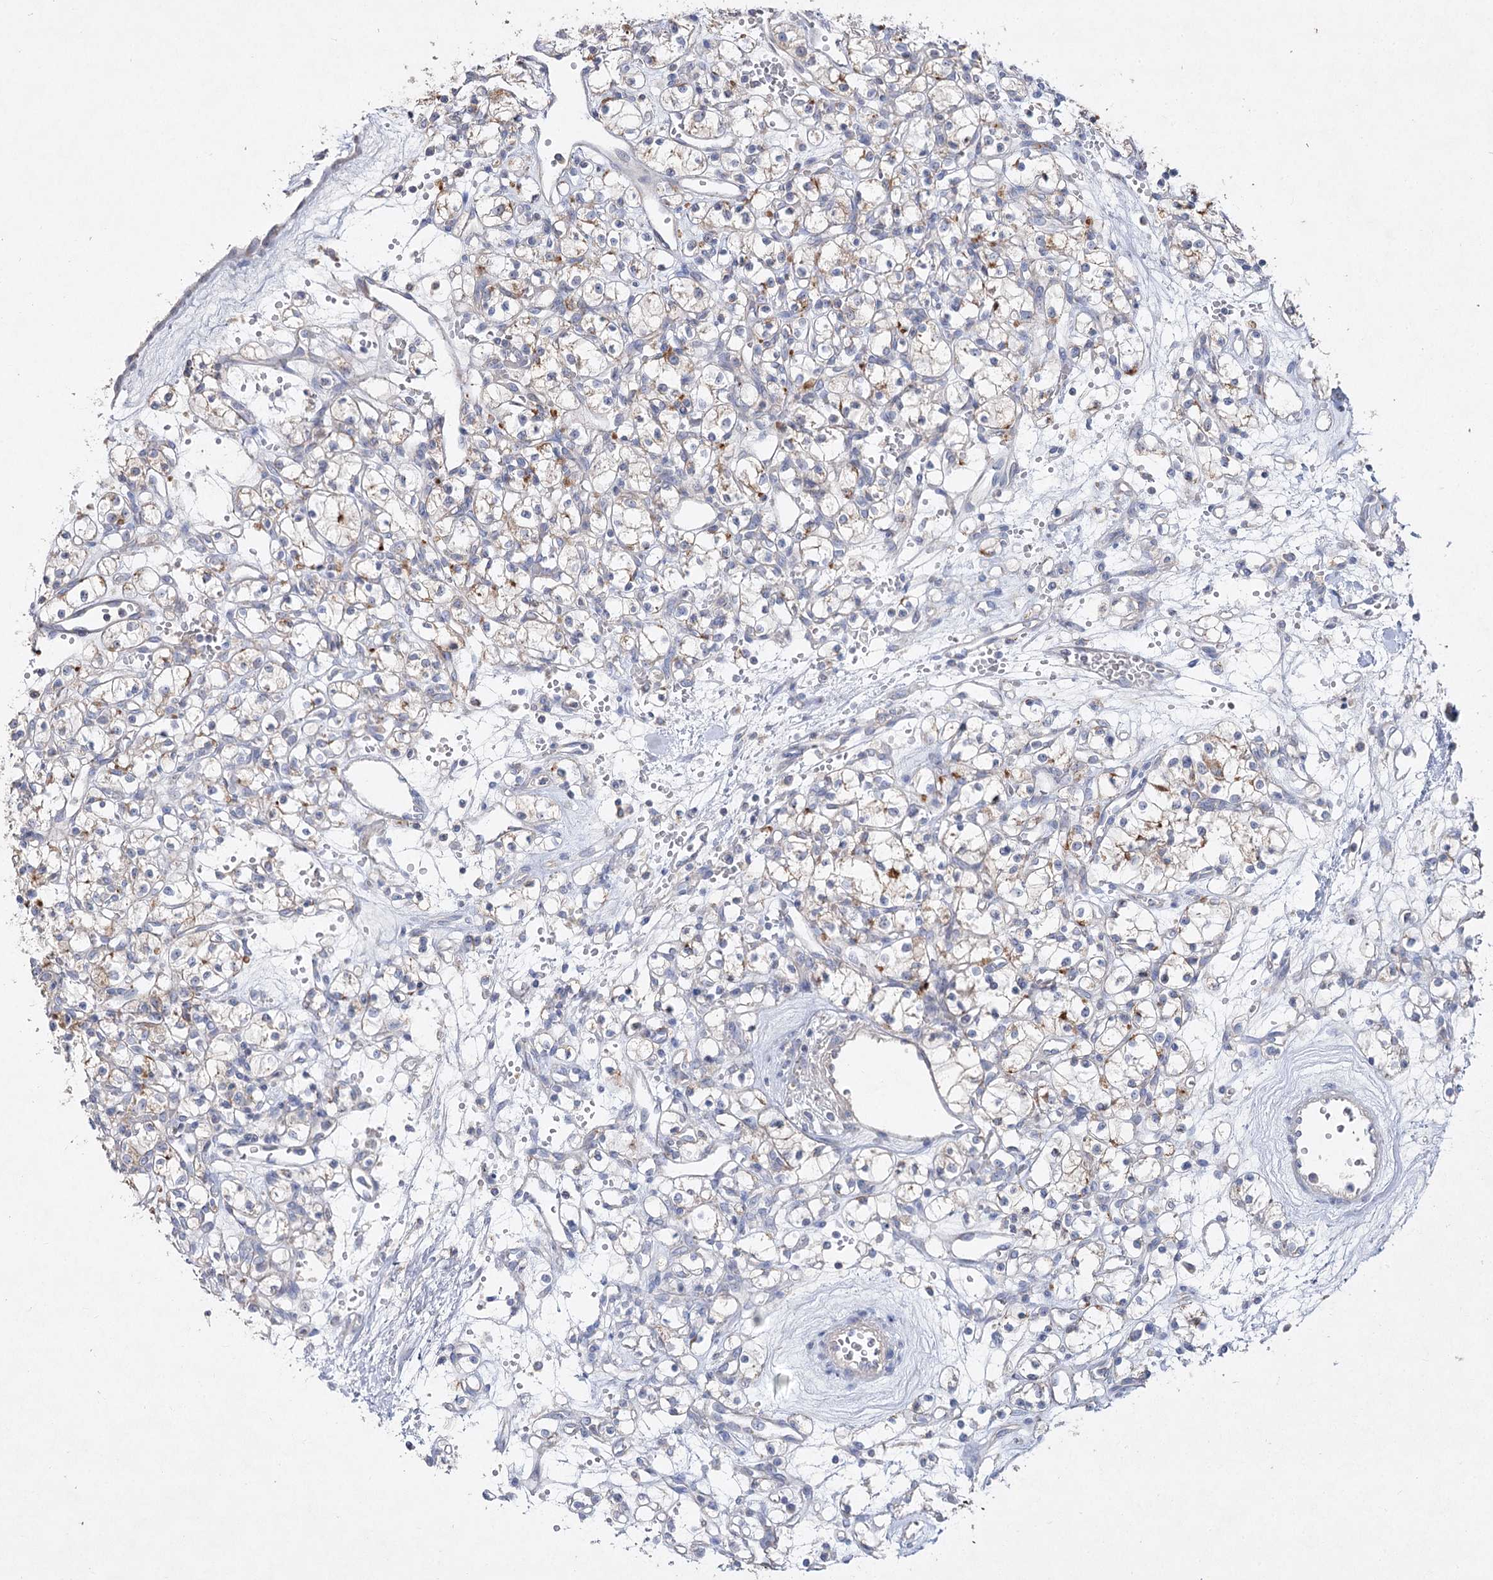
{"staining": {"intensity": "negative", "quantity": "none", "location": "none"}, "tissue": "renal cancer", "cell_type": "Tumor cells", "image_type": "cancer", "snomed": [{"axis": "morphology", "description": "Adenocarcinoma, NOS"}, {"axis": "topography", "description": "Kidney"}], "caption": "This is an IHC micrograph of human renal cancer. There is no positivity in tumor cells.", "gene": "TMEM187", "patient": {"sex": "female", "age": 59}}